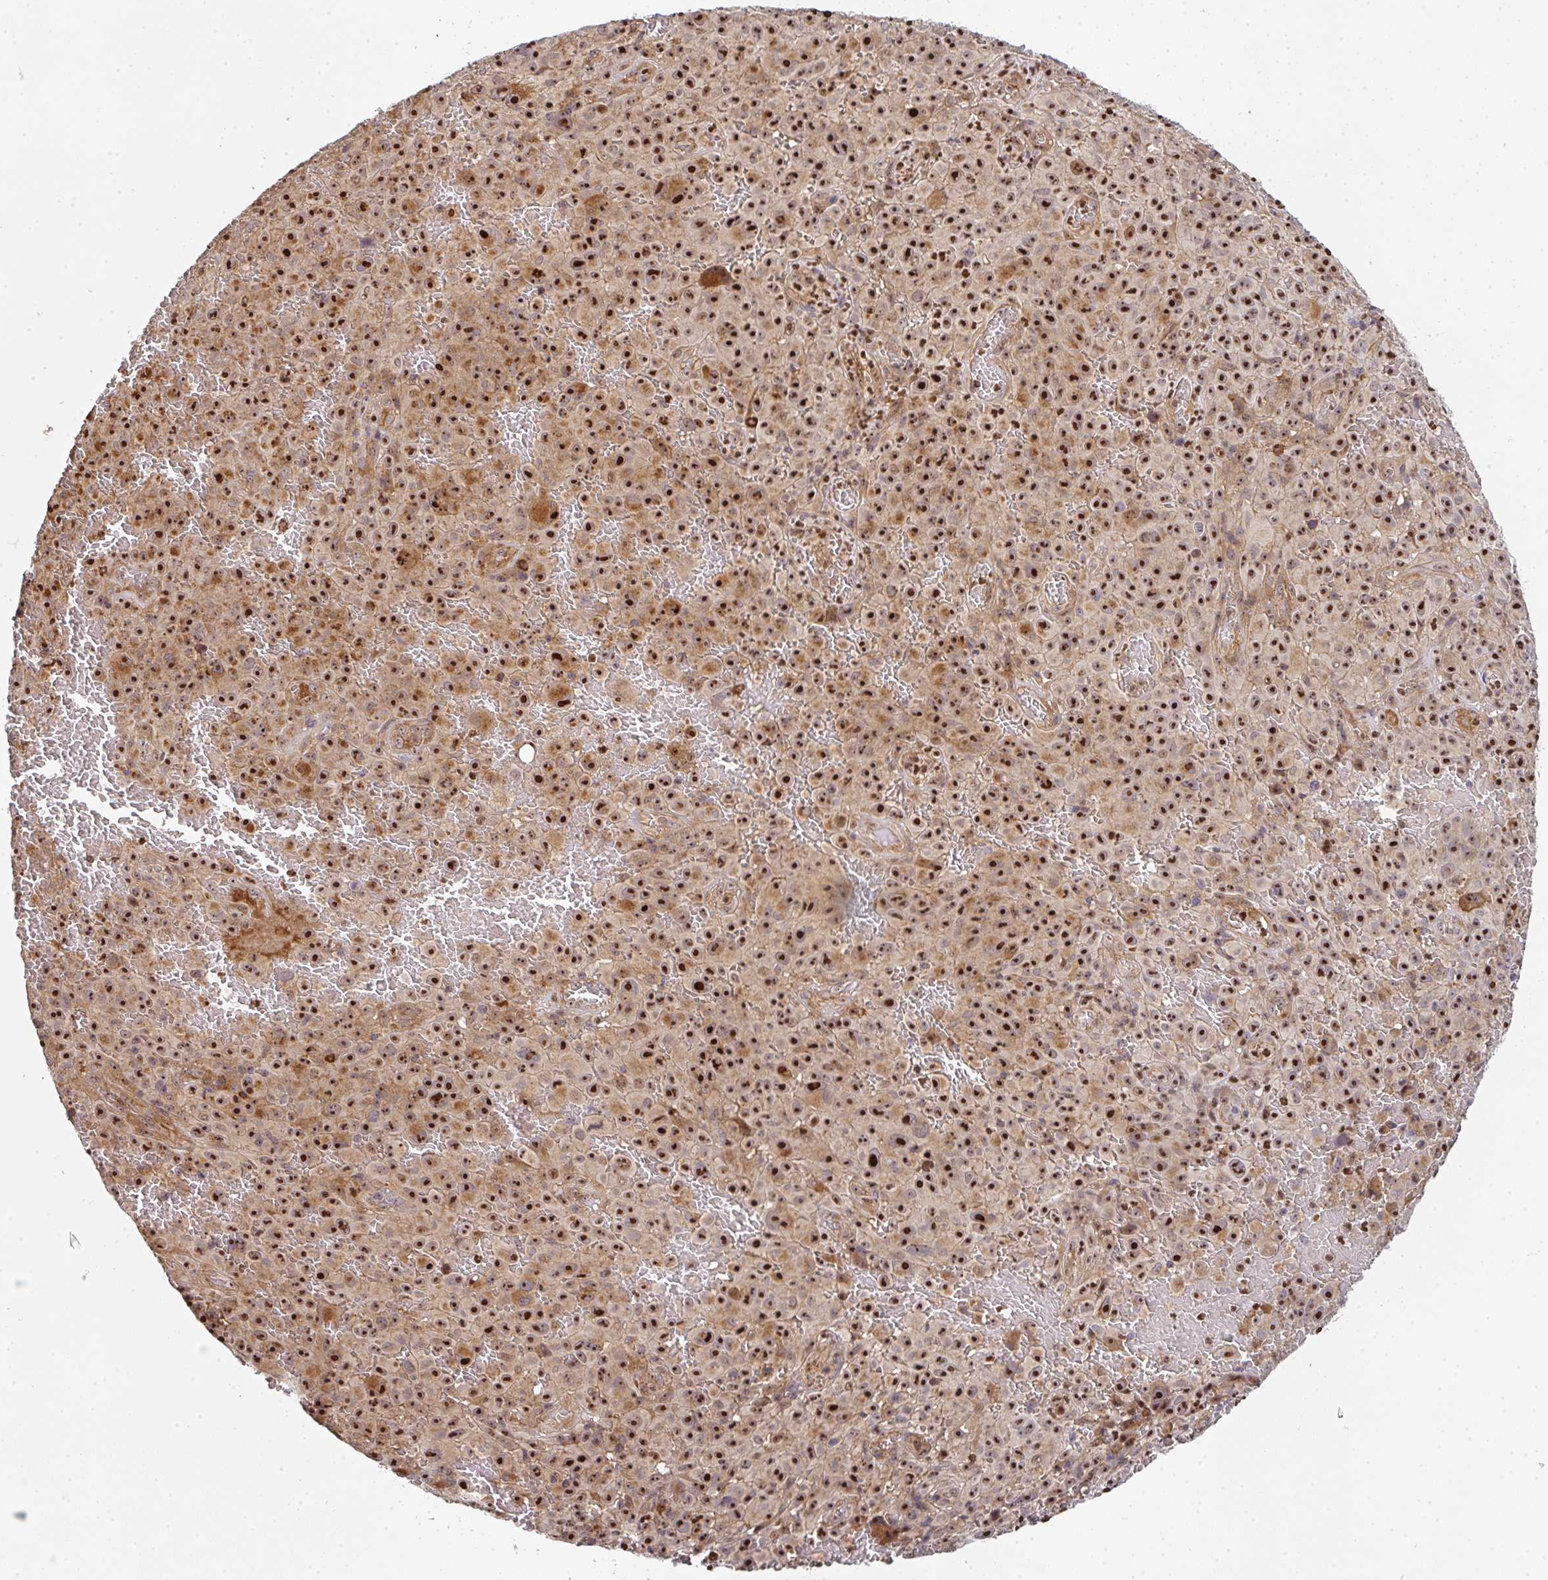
{"staining": {"intensity": "strong", "quantity": ">75%", "location": "cytoplasmic/membranous,nuclear"}, "tissue": "melanoma", "cell_type": "Tumor cells", "image_type": "cancer", "snomed": [{"axis": "morphology", "description": "Malignant melanoma, NOS"}, {"axis": "topography", "description": "Skin"}], "caption": "Tumor cells reveal strong cytoplasmic/membranous and nuclear positivity in approximately >75% of cells in malignant melanoma. (IHC, brightfield microscopy, high magnification).", "gene": "SIMC1", "patient": {"sex": "female", "age": 82}}